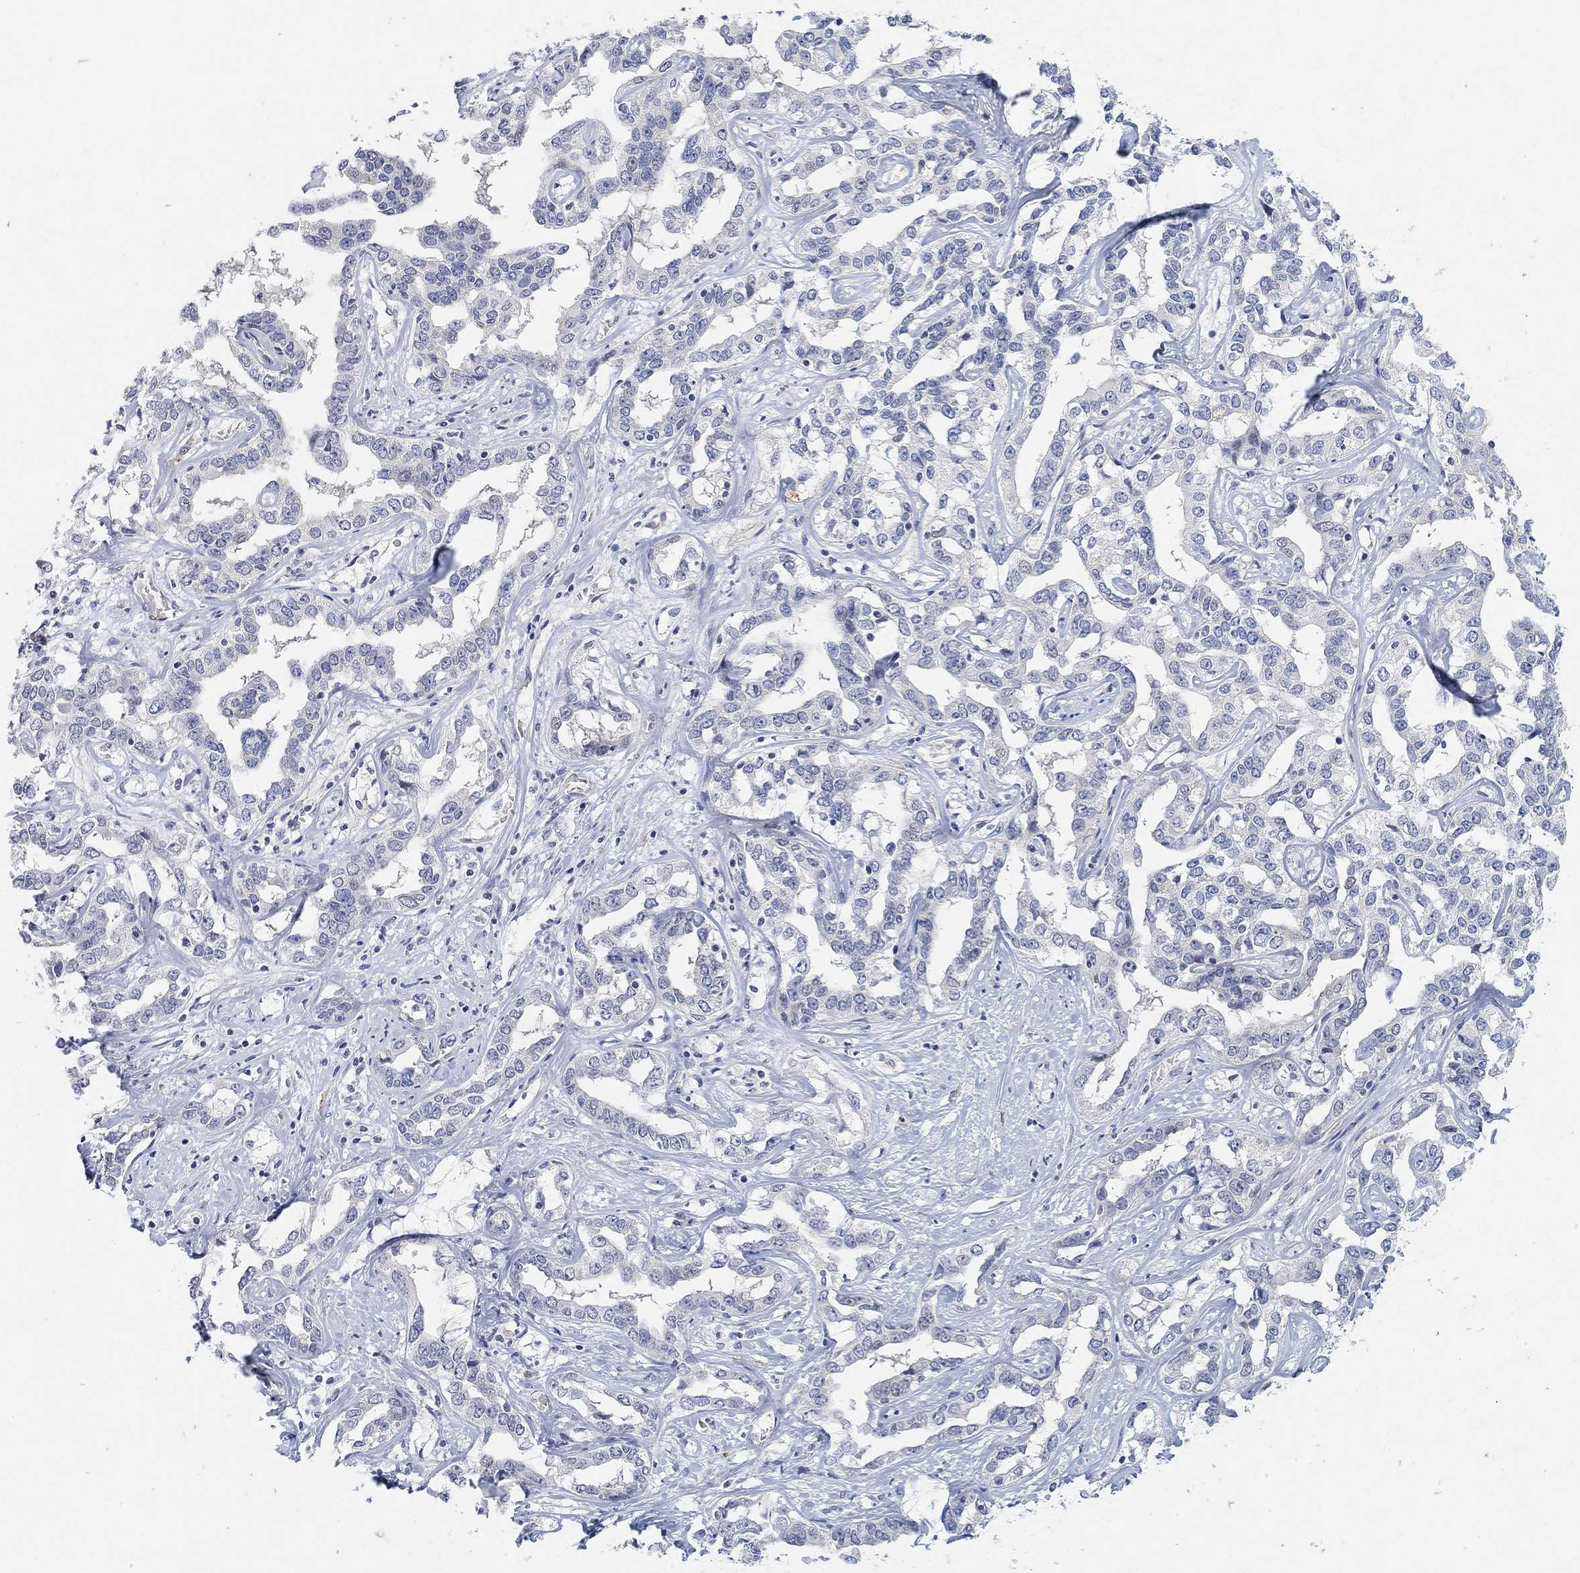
{"staining": {"intensity": "negative", "quantity": "none", "location": "none"}, "tissue": "liver cancer", "cell_type": "Tumor cells", "image_type": "cancer", "snomed": [{"axis": "morphology", "description": "Cholangiocarcinoma"}, {"axis": "topography", "description": "Liver"}], "caption": "Tumor cells are negative for protein expression in human cholangiocarcinoma (liver).", "gene": "VAT1L", "patient": {"sex": "male", "age": 59}}